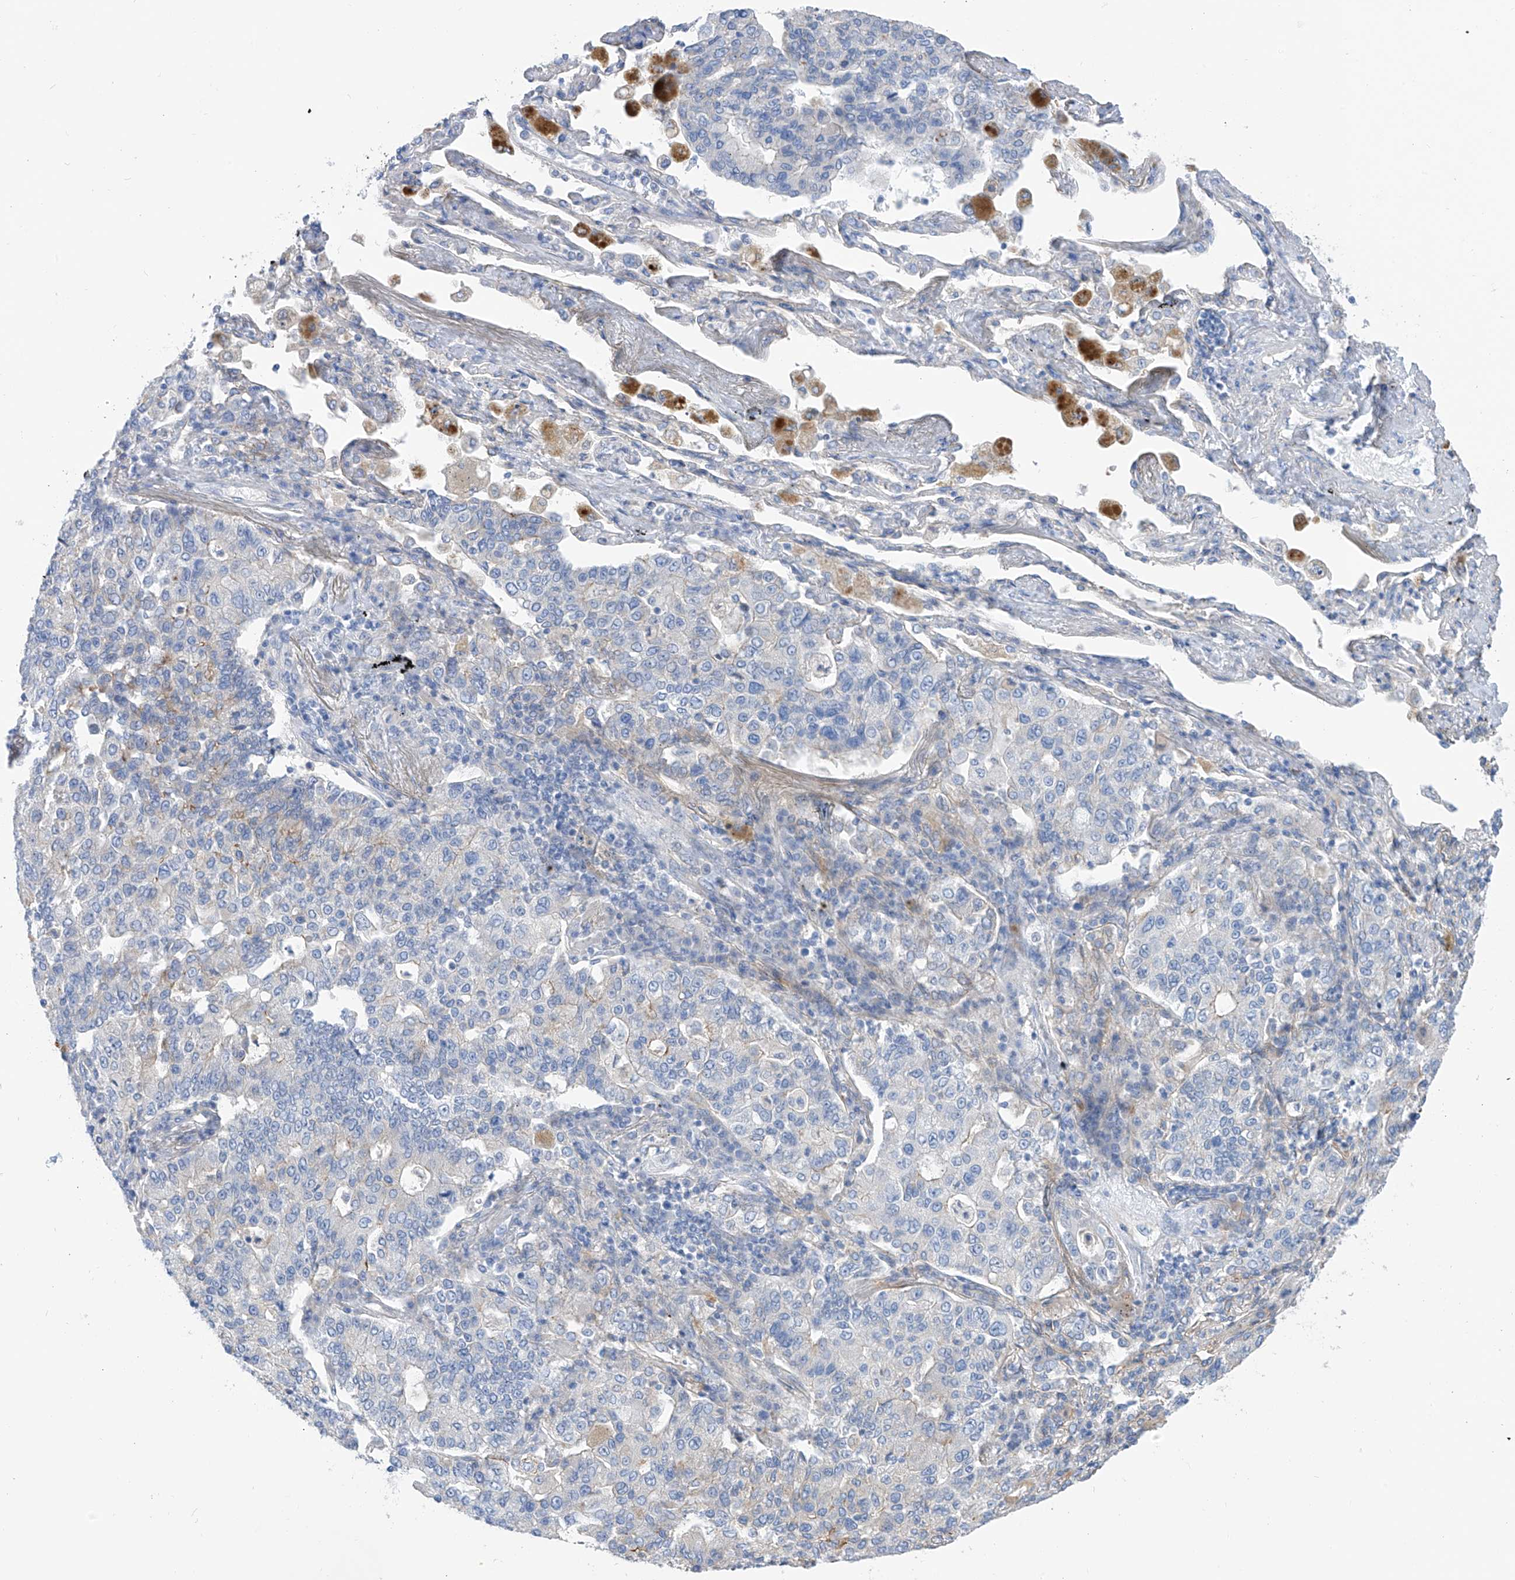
{"staining": {"intensity": "negative", "quantity": "none", "location": "none"}, "tissue": "lung cancer", "cell_type": "Tumor cells", "image_type": "cancer", "snomed": [{"axis": "morphology", "description": "Adenocarcinoma, NOS"}, {"axis": "topography", "description": "Lung"}], "caption": "This is an immunohistochemistry (IHC) micrograph of lung adenocarcinoma. There is no staining in tumor cells.", "gene": "ITGA9", "patient": {"sex": "male", "age": 49}}